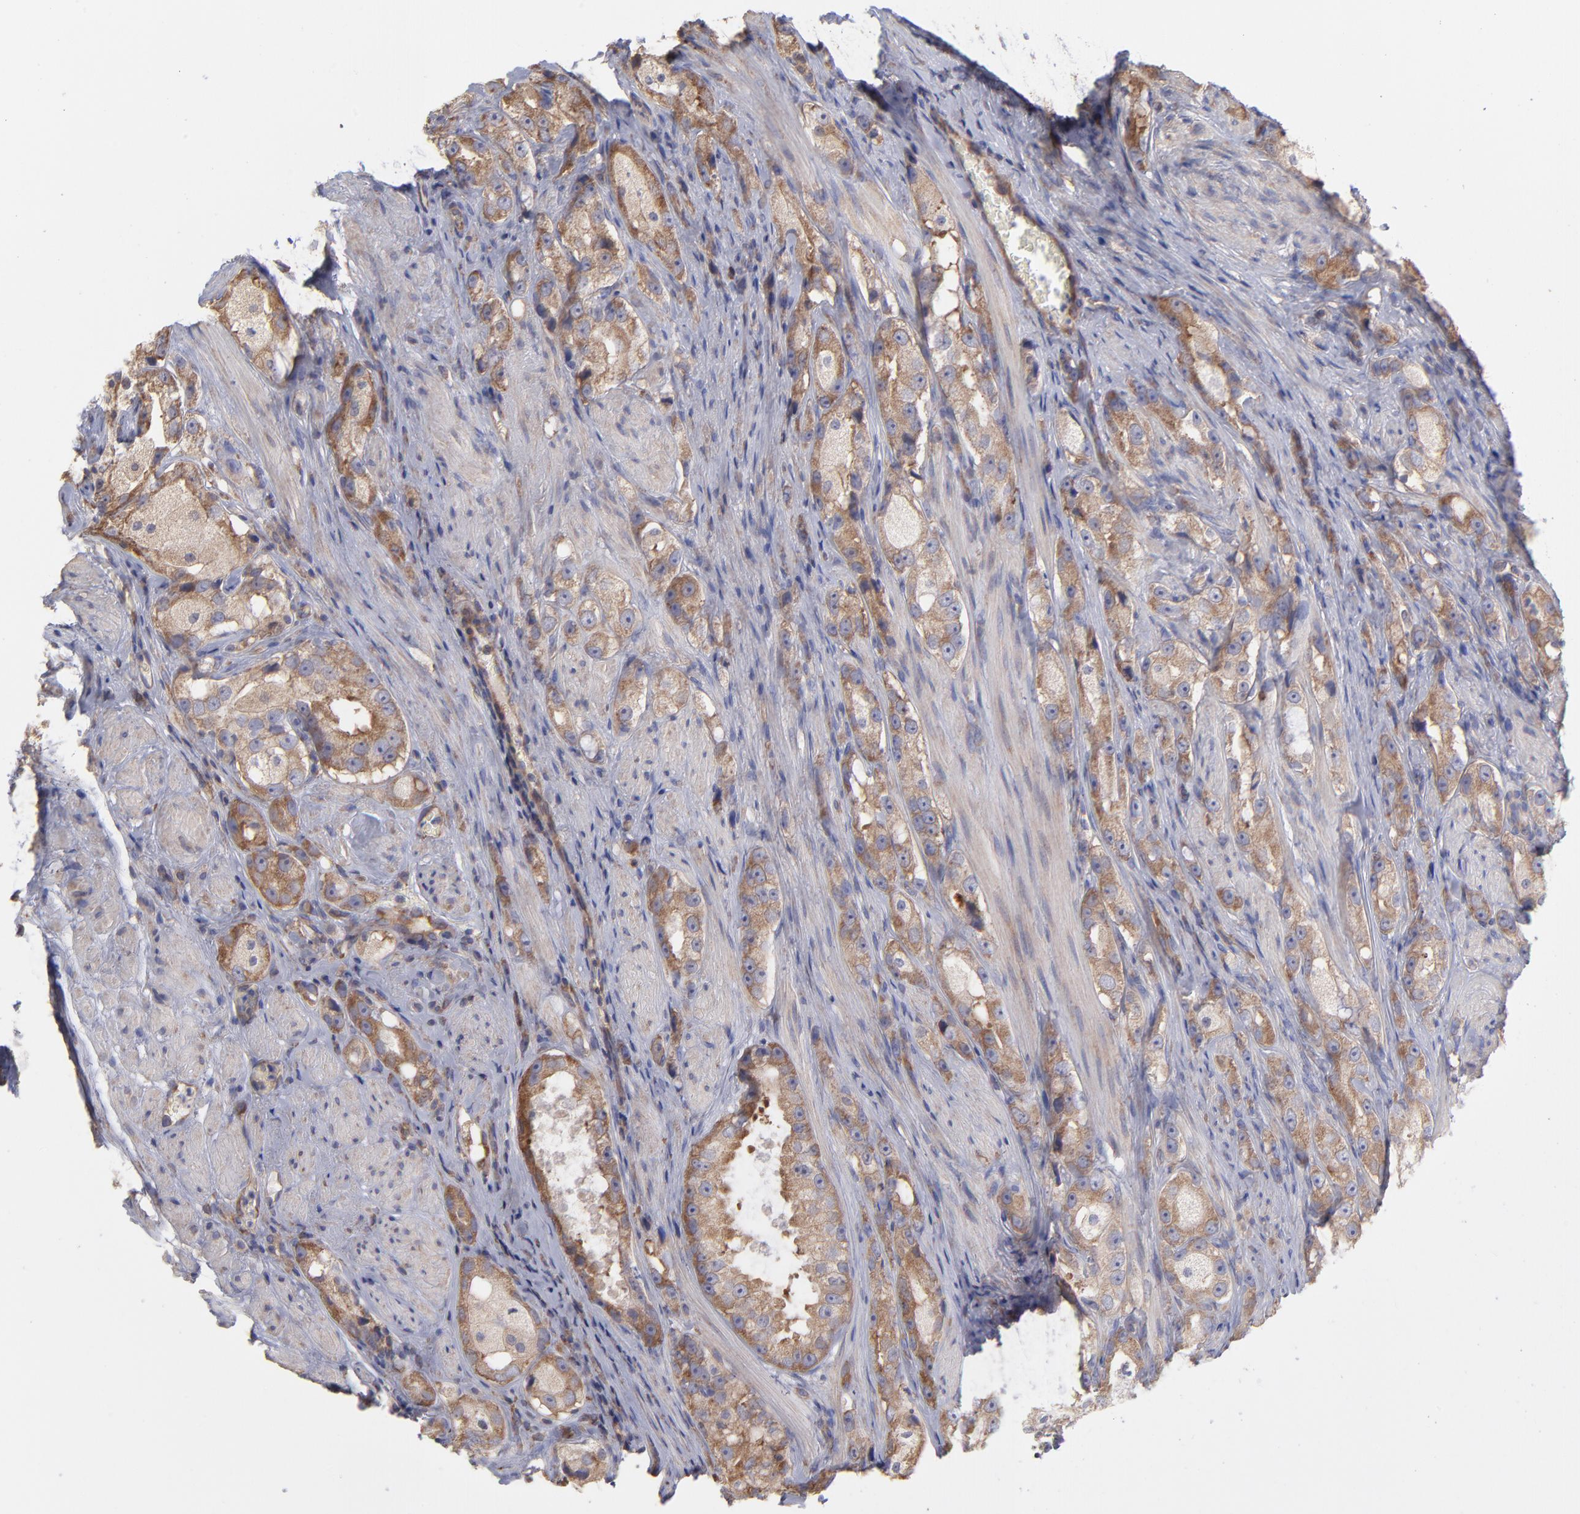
{"staining": {"intensity": "weak", "quantity": "<25%", "location": "cytoplasmic/membranous"}, "tissue": "prostate cancer", "cell_type": "Tumor cells", "image_type": "cancer", "snomed": [{"axis": "morphology", "description": "Adenocarcinoma, High grade"}, {"axis": "topography", "description": "Prostate"}], "caption": "There is no significant expression in tumor cells of prostate high-grade adenocarcinoma.", "gene": "RPLP0", "patient": {"sex": "male", "age": 63}}